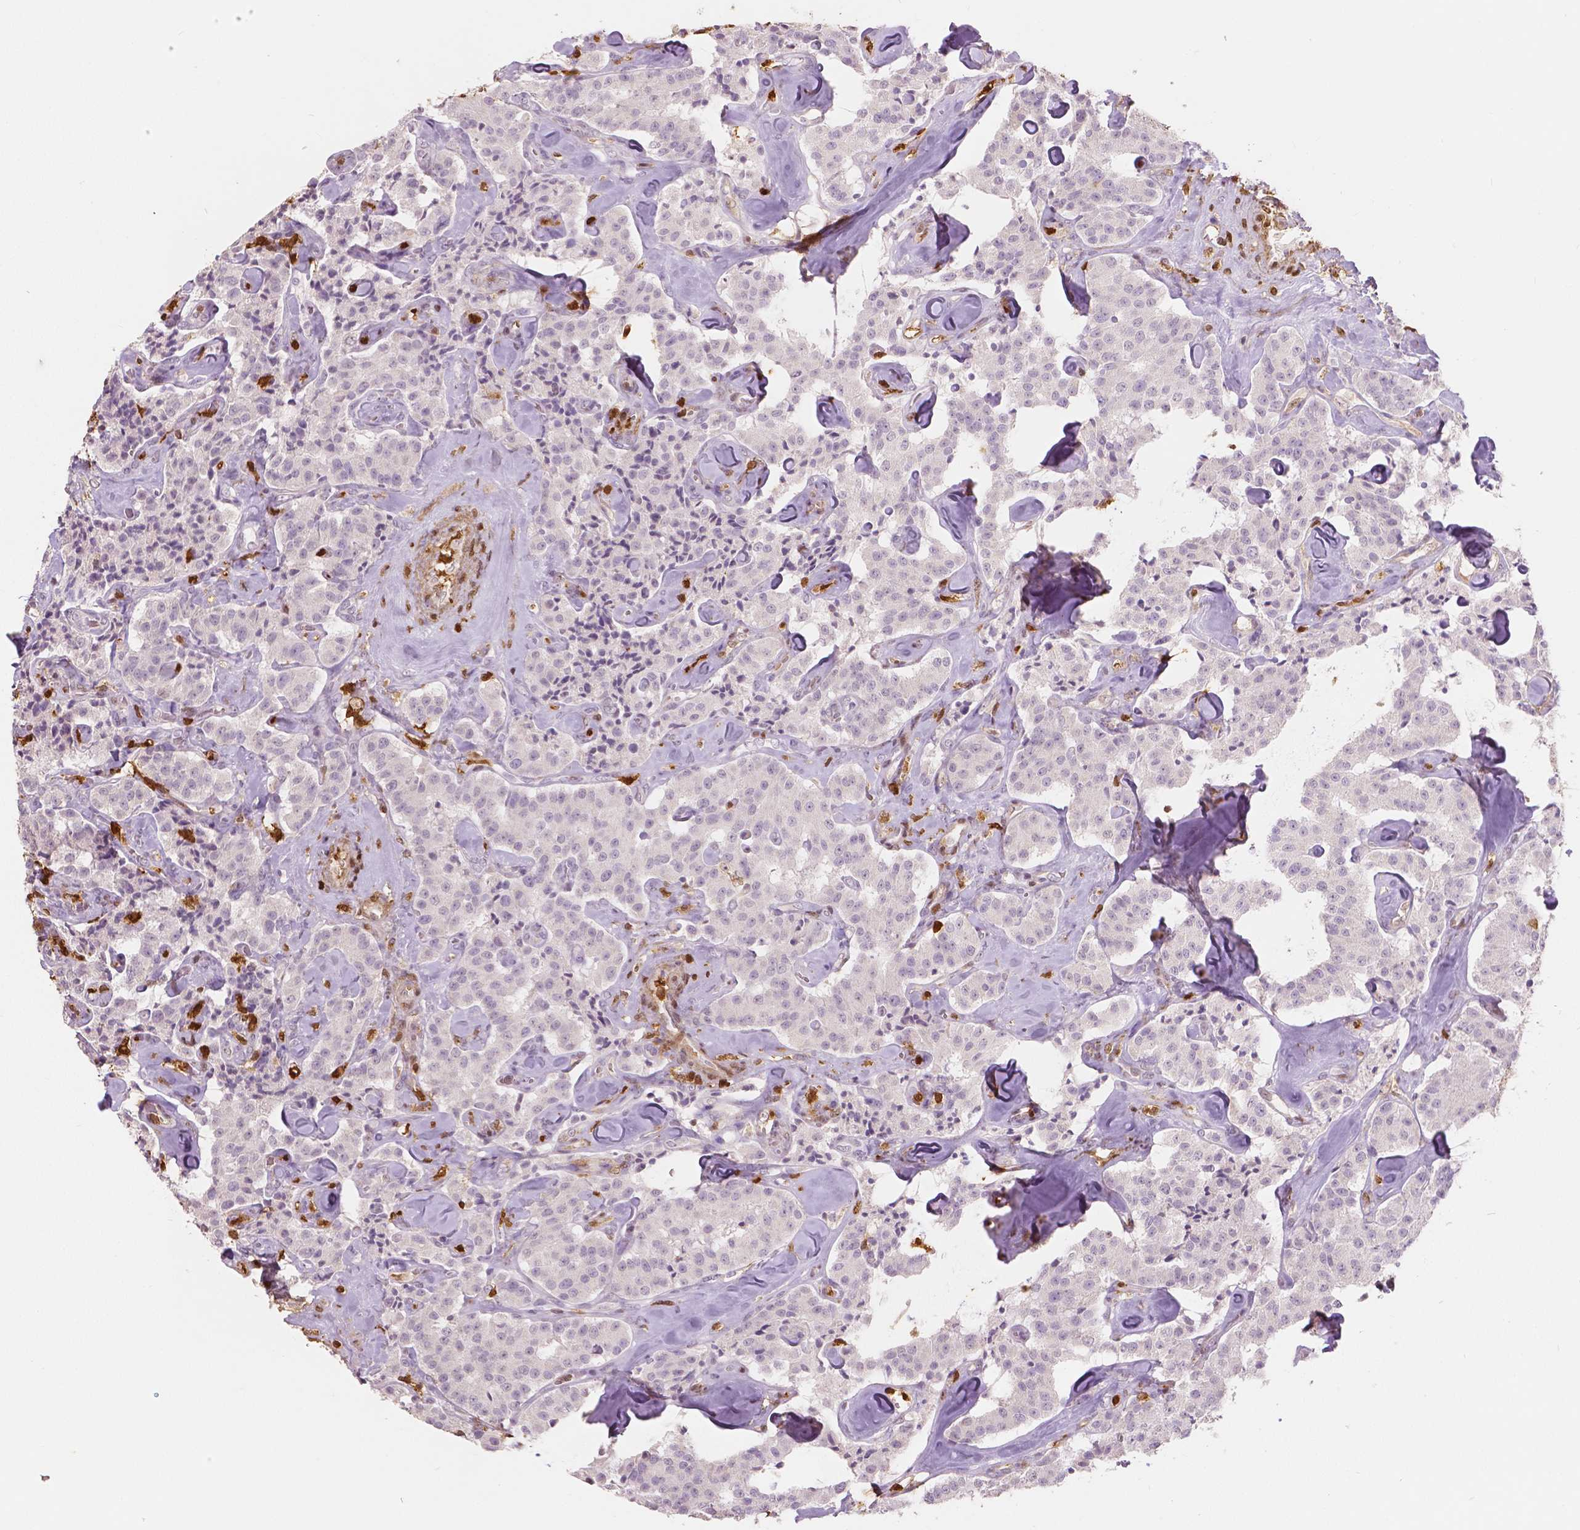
{"staining": {"intensity": "negative", "quantity": "none", "location": "none"}, "tissue": "carcinoid", "cell_type": "Tumor cells", "image_type": "cancer", "snomed": [{"axis": "morphology", "description": "Carcinoid, malignant, NOS"}, {"axis": "topography", "description": "Pancreas"}], "caption": "Carcinoid was stained to show a protein in brown. There is no significant expression in tumor cells.", "gene": "S100A4", "patient": {"sex": "male", "age": 41}}